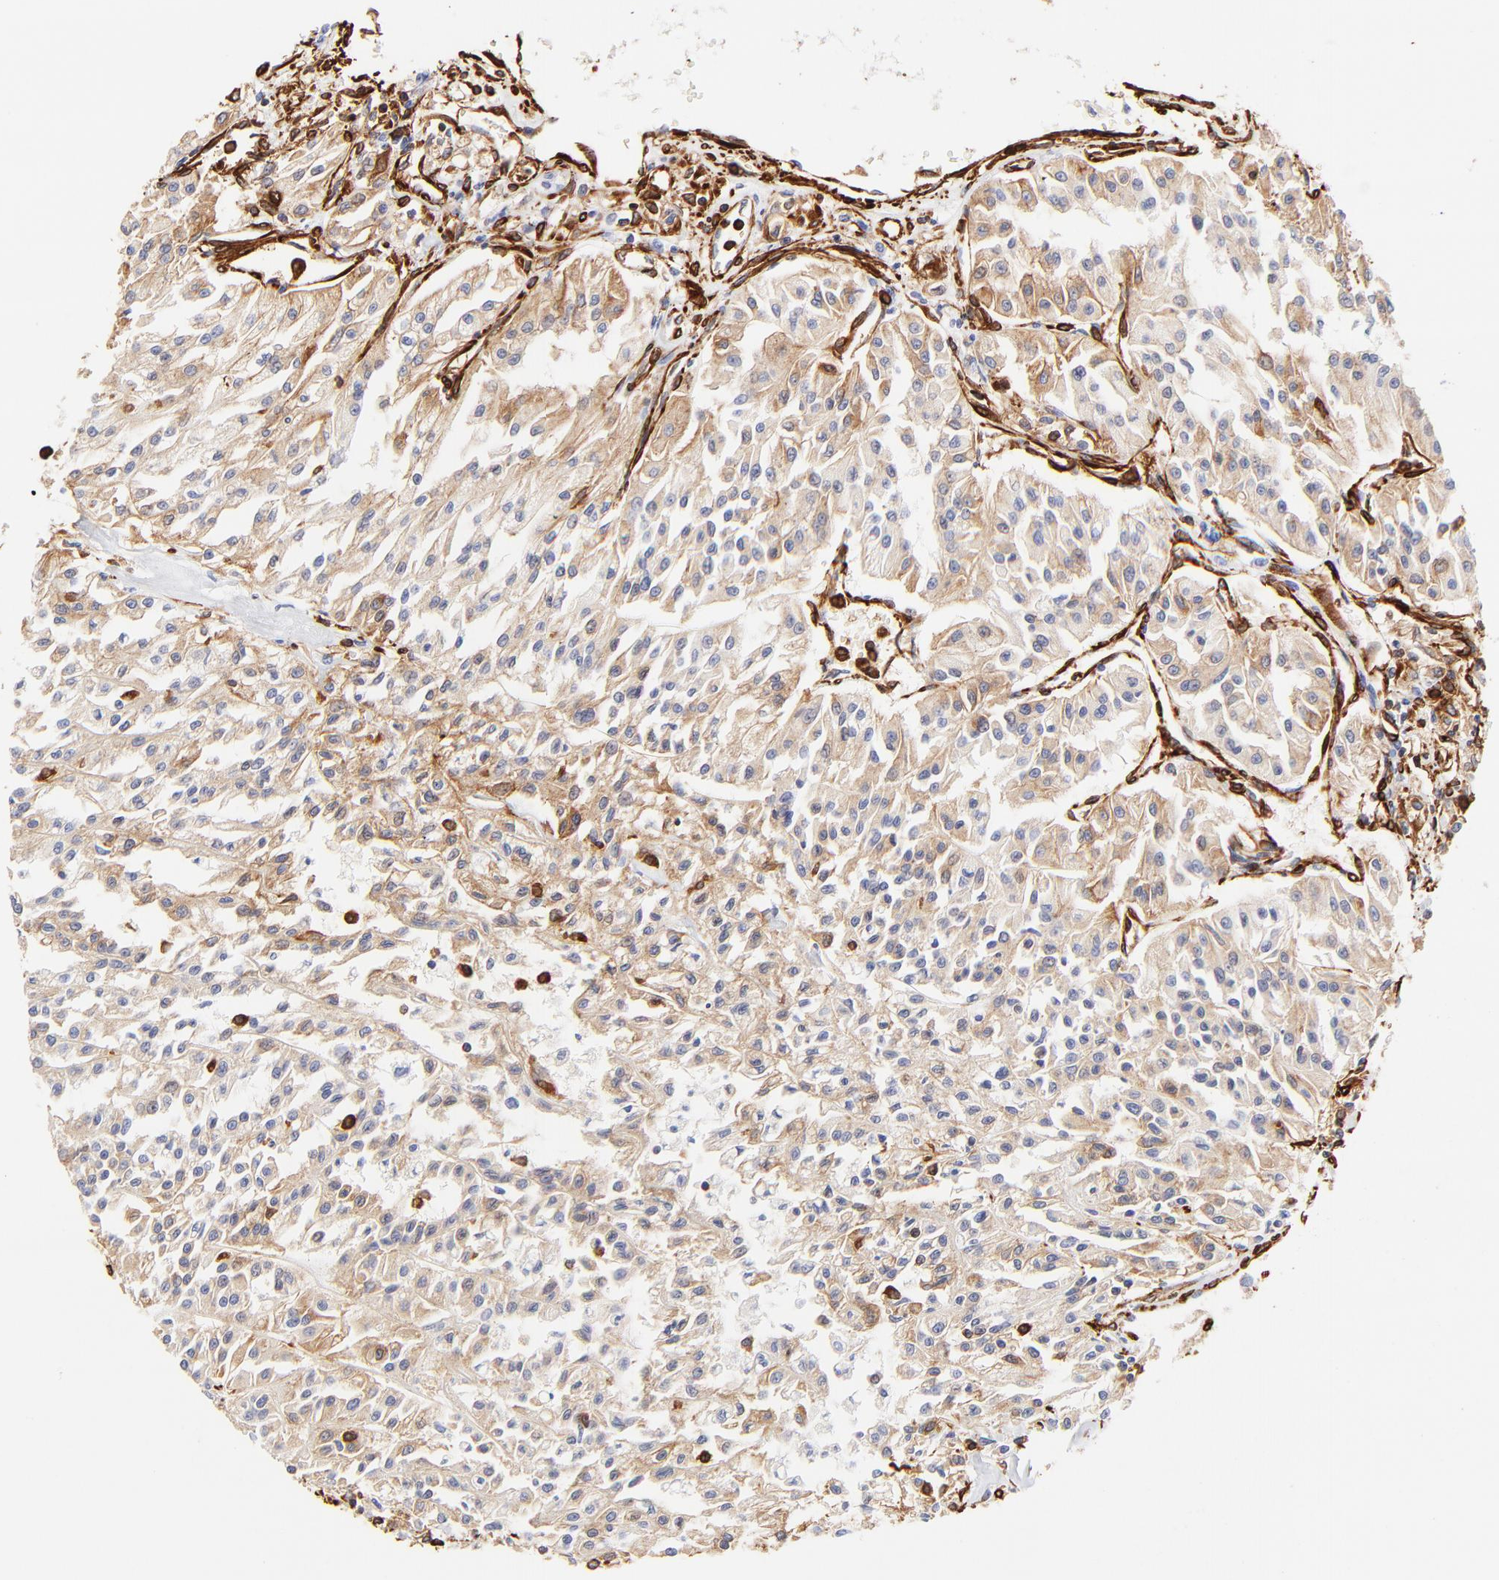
{"staining": {"intensity": "moderate", "quantity": ">75%", "location": "cytoplasmic/membranous"}, "tissue": "renal cancer", "cell_type": "Tumor cells", "image_type": "cancer", "snomed": [{"axis": "morphology", "description": "Adenocarcinoma, NOS"}, {"axis": "topography", "description": "Kidney"}], "caption": "High-power microscopy captured an immunohistochemistry (IHC) image of renal adenocarcinoma, revealing moderate cytoplasmic/membranous staining in about >75% of tumor cells.", "gene": "FLNA", "patient": {"sex": "male", "age": 78}}